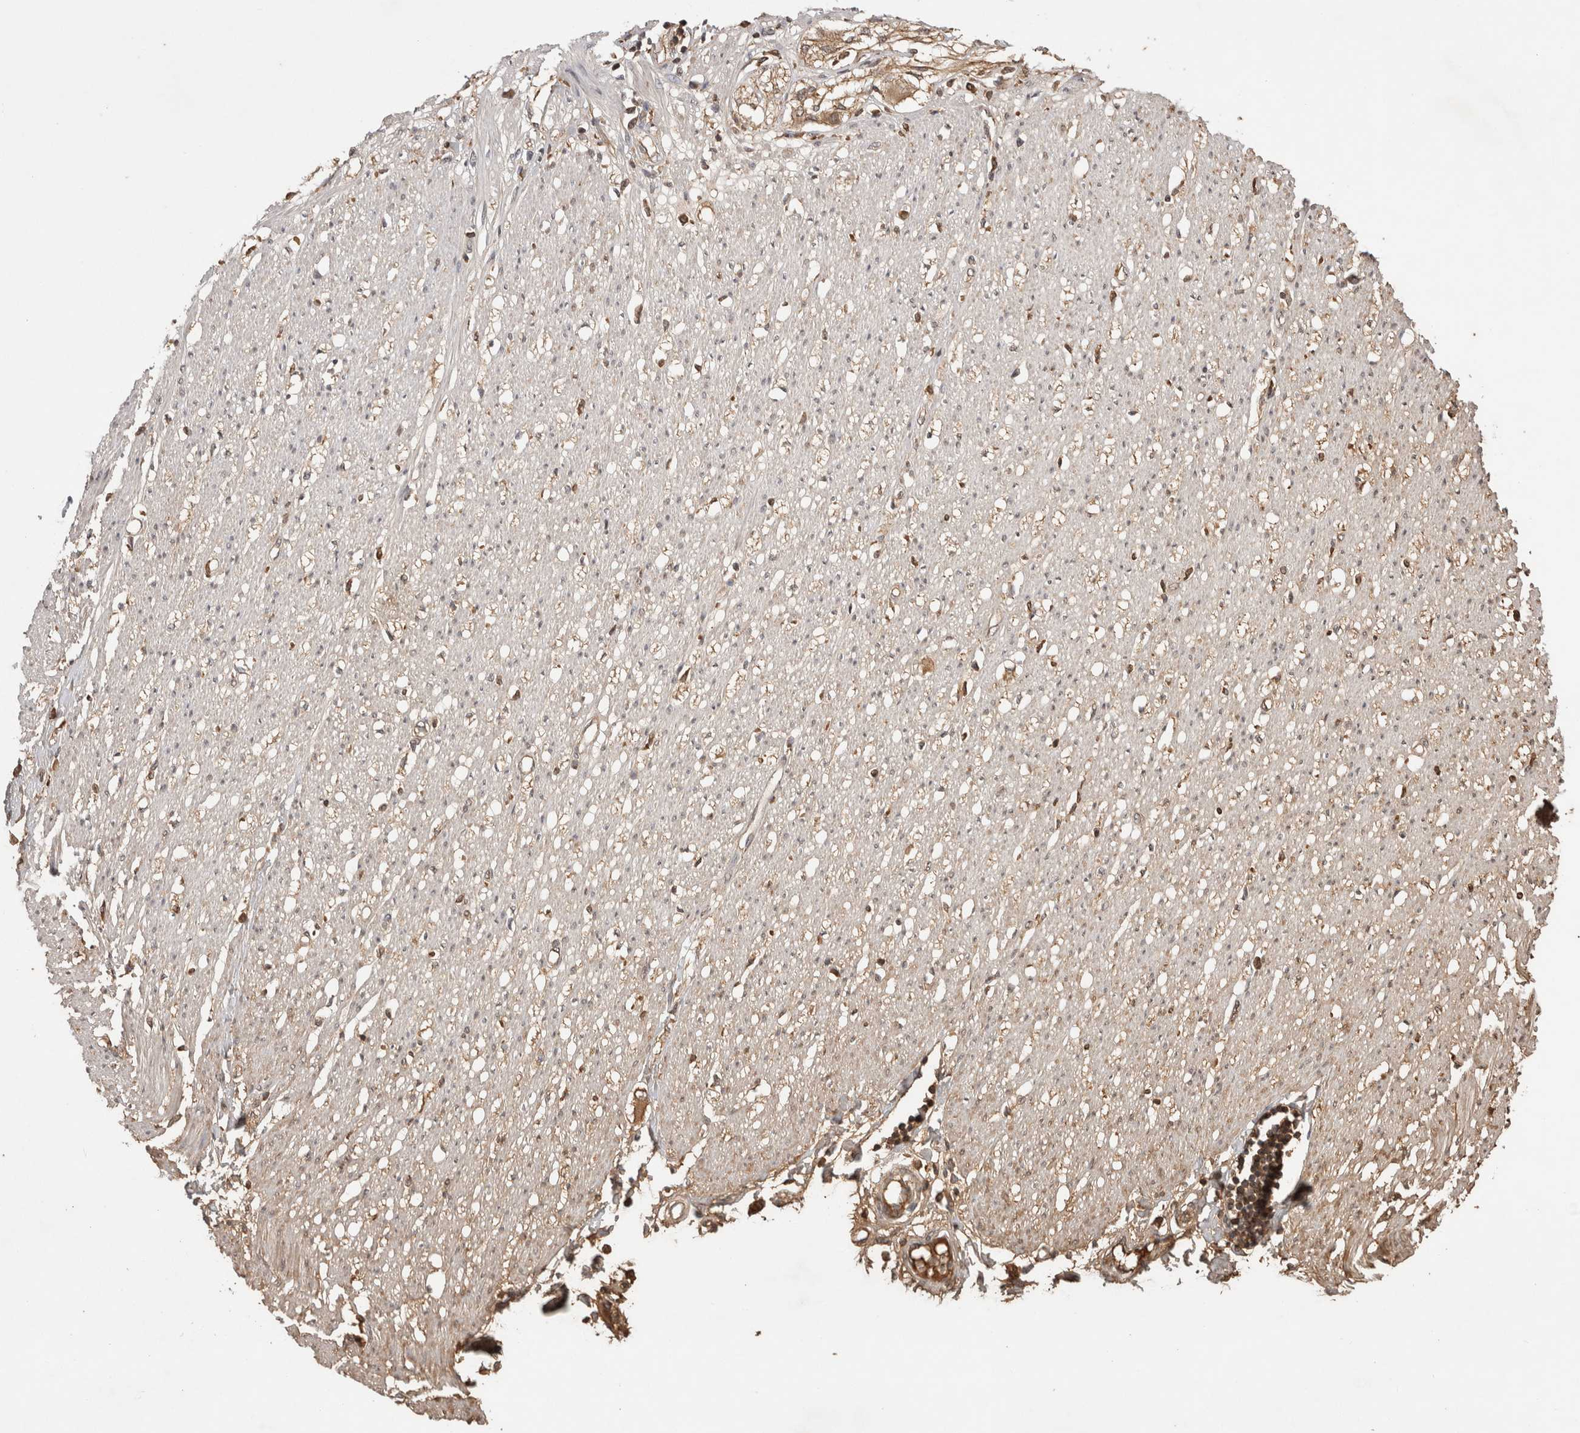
{"staining": {"intensity": "weak", "quantity": ">75%", "location": "cytoplasmic/membranous"}, "tissue": "soft tissue", "cell_type": "Fibroblasts", "image_type": "normal", "snomed": [{"axis": "morphology", "description": "Normal tissue, NOS"}, {"axis": "morphology", "description": "Adenocarcinoma, NOS"}, {"axis": "topography", "description": "Colon"}, {"axis": "topography", "description": "Peripheral nerve tissue"}], "caption": "Fibroblasts exhibit weak cytoplasmic/membranous staining in approximately >75% of cells in unremarkable soft tissue.", "gene": "PRMT3", "patient": {"sex": "male", "age": 14}}